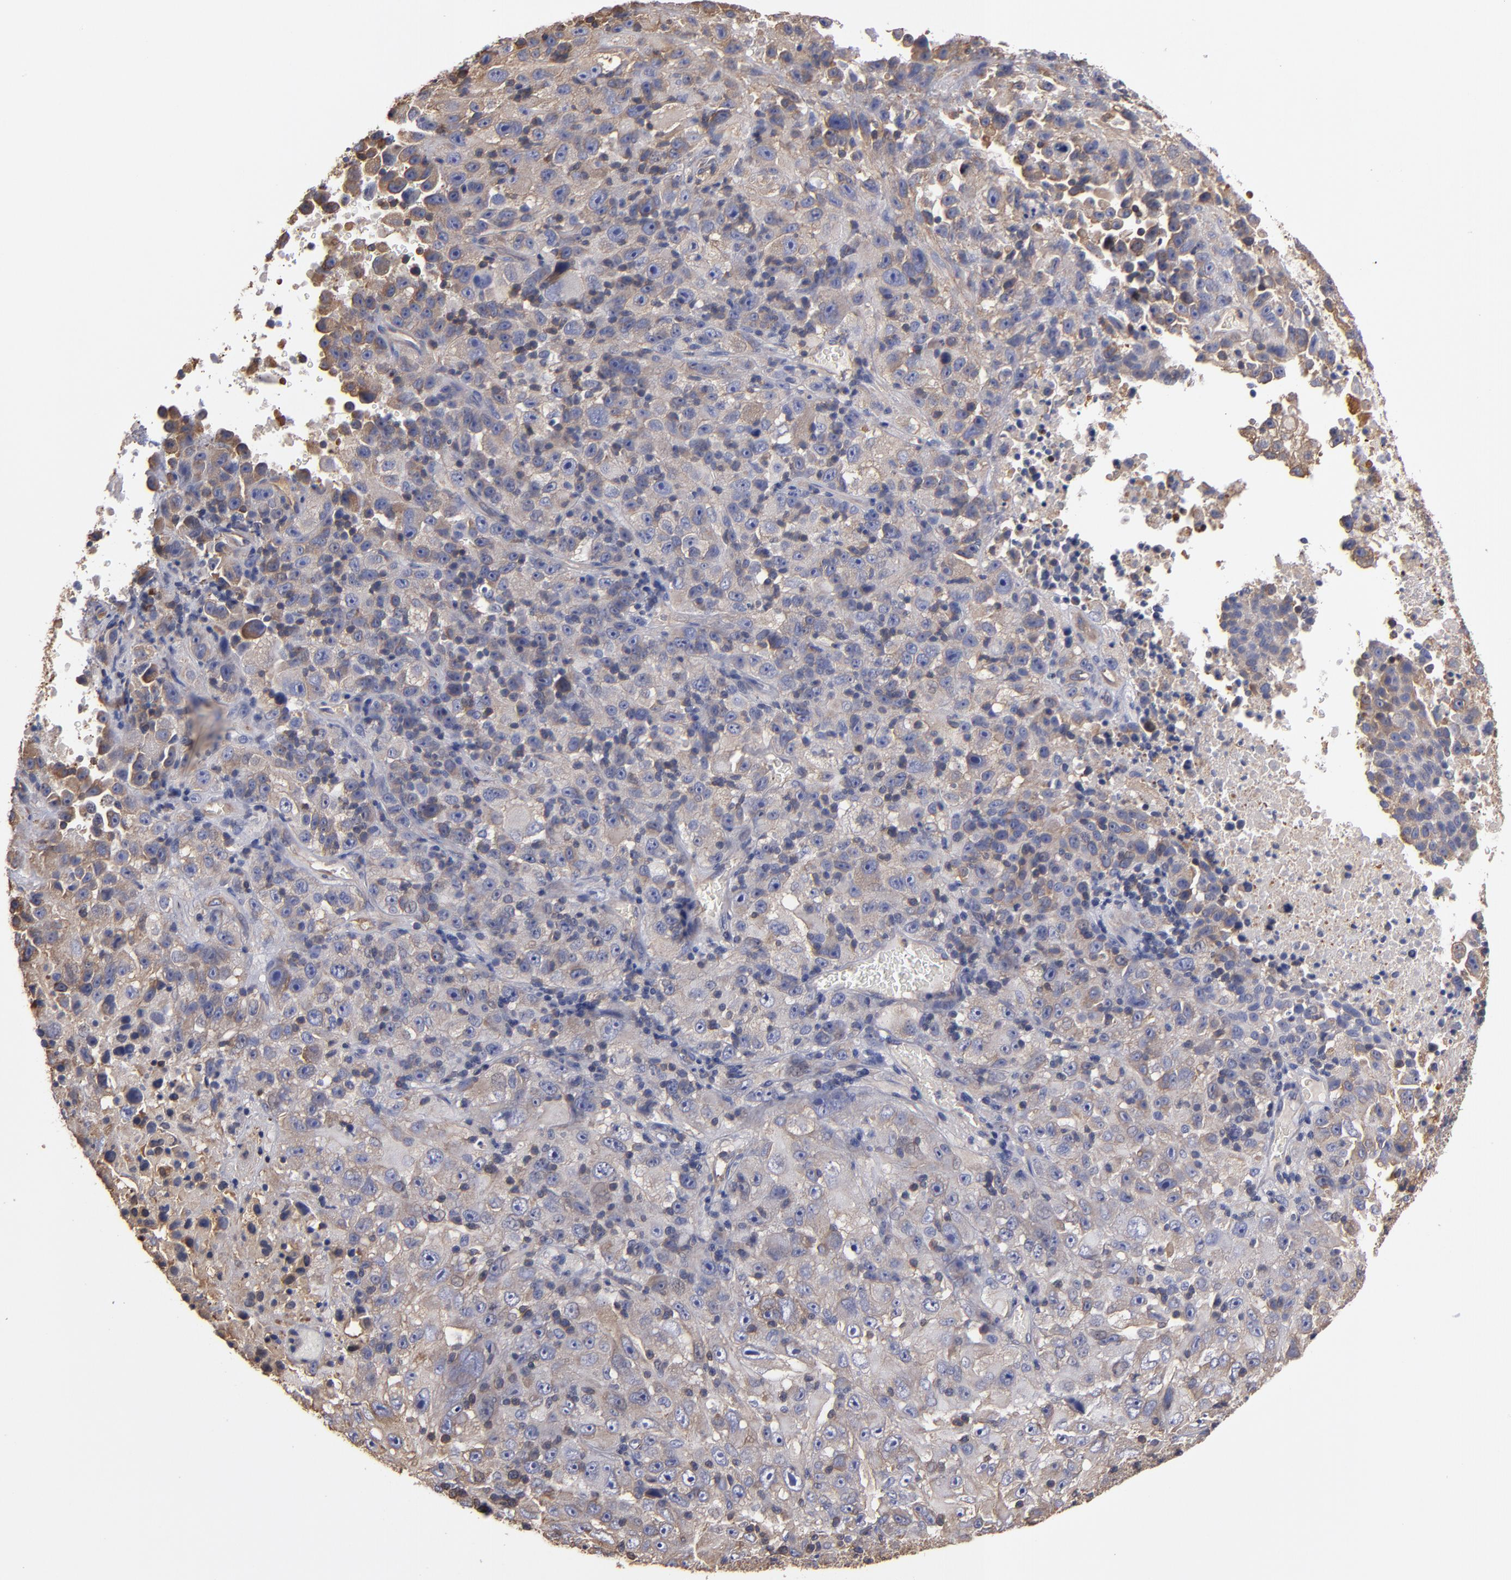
{"staining": {"intensity": "weak", "quantity": "25%-75%", "location": "cytoplasmic/membranous"}, "tissue": "melanoma", "cell_type": "Tumor cells", "image_type": "cancer", "snomed": [{"axis": "morphology", "description": "Malignant melanoma, Metastatic site"}, {"axis": "topography", "description": "Cerebral cortex"}], "caption": "IHC (DAB (3,3'-diaminobenzidine)) staining of melanoma displays weak cytoplasmic/membranous protein staining in about 25%-75% of tumor cells. IHC stains the protein in brown and the nuclei are stained blue.", "gene": "ESYT2", "patient": {"sex": "female", "age": 52}}